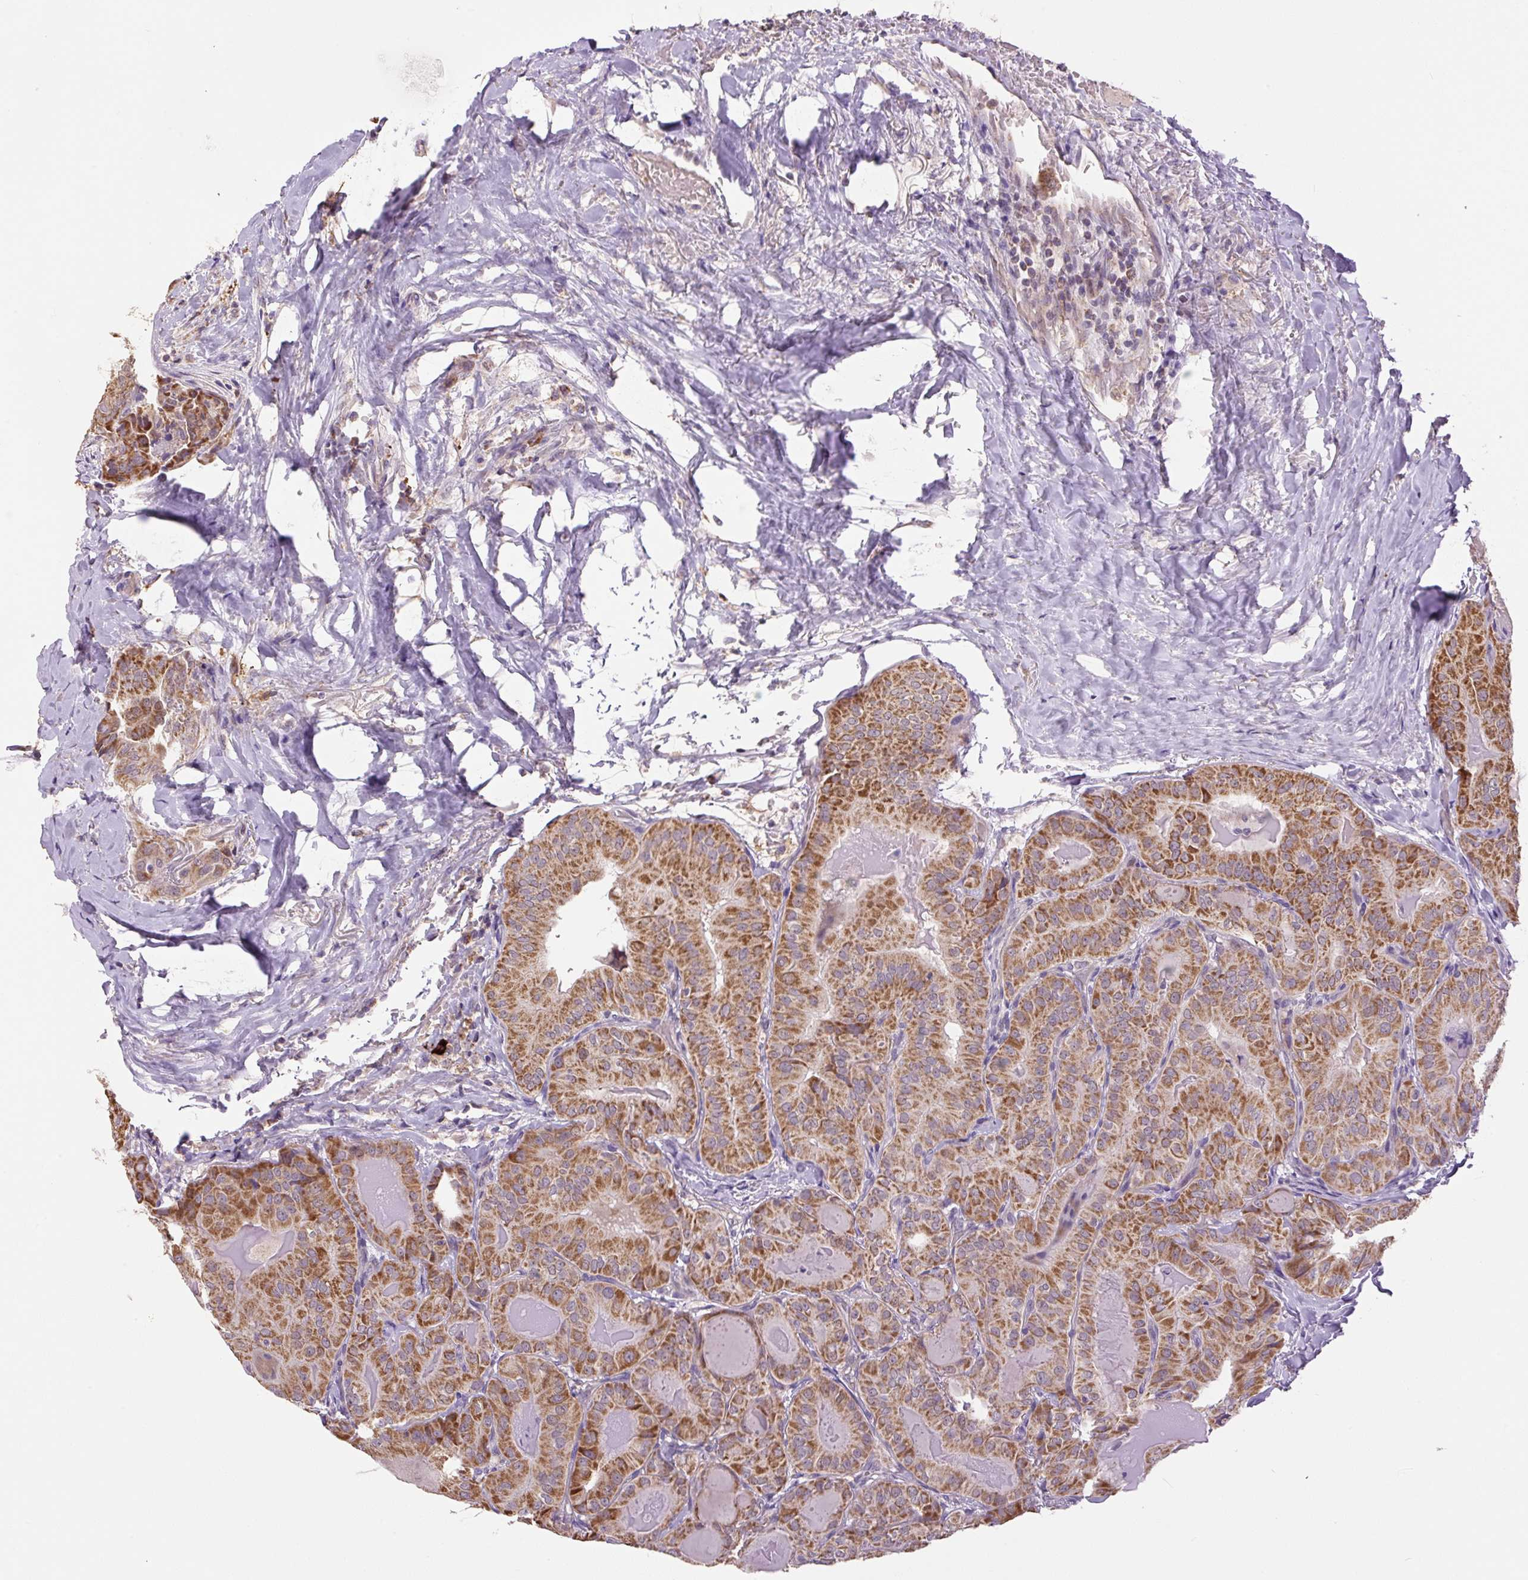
{"staining": {"intensity": "moderate", "quantity": ">75%", "location": "cytoplasmic/membranous"}, "tissue": "thyroid cancer", "cell_type": "Tumor cells", "image_type": "cancer", "snomed": [{"axis": "morphology", "description": "Papillary adenocarcinoma, NOS"}, {"axis": "topography", "description": "Thyroid gland"}], "caption": "This micrograph displays thyroid cancer stained with immunohistochemistry (IHC) to label a protein in brown. The cytoplasmic/membranous of tumor cells show moderate positivity for the protein. Nuclei are counter-stained blue.", "gene": "SGF29", "patient": {"sex": "female", "age": 68}}